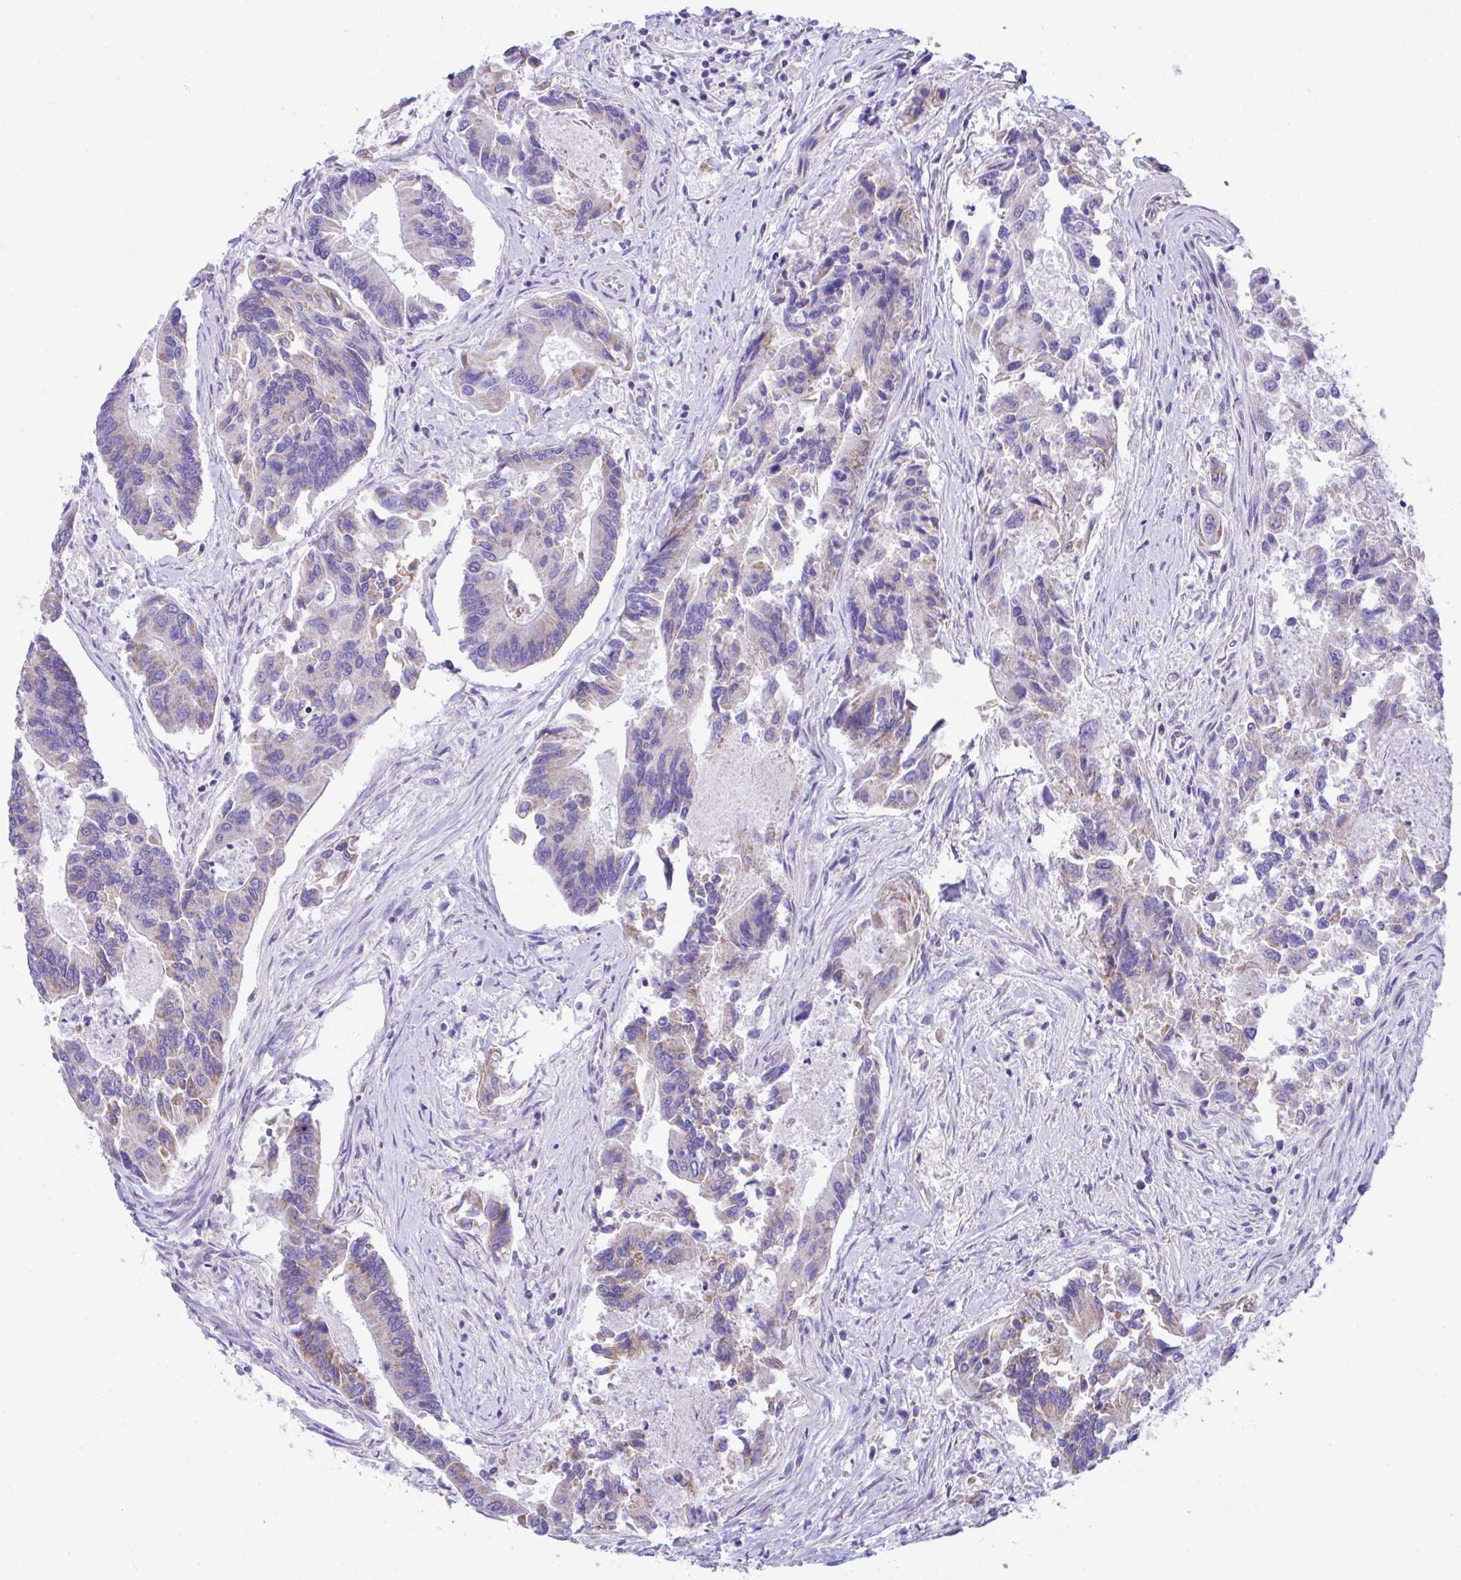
{"staining": {"intensity": "weak", "quantity": "<25%", "location": "cytoplasmic/membranous"}, "tissue": "colorectal cancer", "cell_type": "Tumor cells", "image_type": "cancer", "snomed": [{"axis": "morphology", "description": "Adenocarcinoma, NOS"}, {"axis": "topography", "description": "Colon"}], "caption": "A photomicrograph of colorectal cancer (adenocarcinoma) stained for a protein reveals no brown staining in tumor cells.", "gene": "NLRP8", "patient": {"sex": "female", "age": 67}}